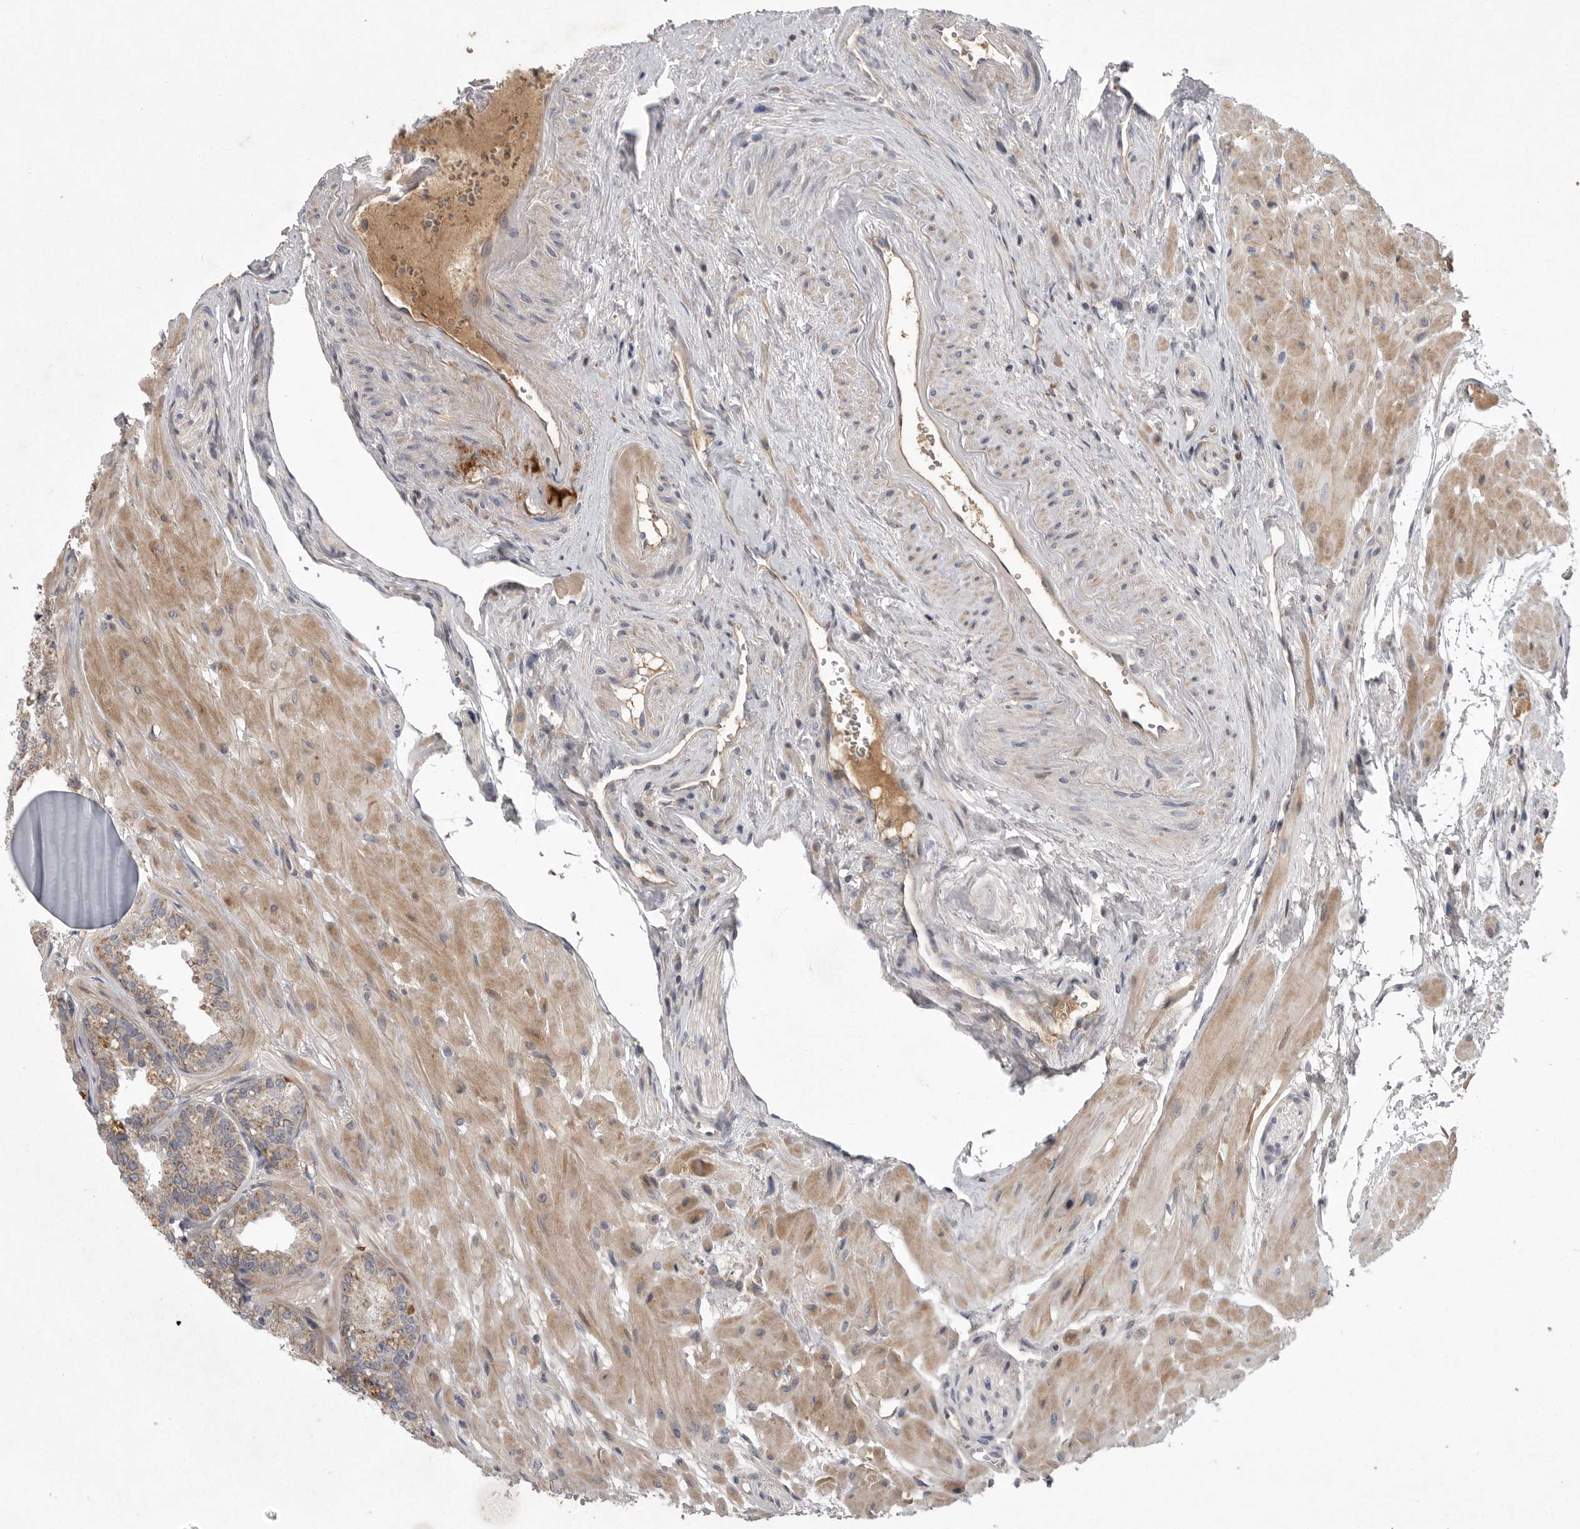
{"staining": {"intensity": "moderate", "quantity": ">75%", "location": "cytoplasmic/membranous"}, "tissue": "seminal vesicle", "cell_type": "Glandular cells", "image_type": "normal", "snomed": [{"axis": "morphology", "description": "Normal tissue, NOS"}, {"axis": "topography", "description": "Prostate"}, {"axis": "topography", "description": "Seminal veicle"}], "caption": "A high-resolution histopathology image shows immunohistochemistry (IHC) staining of benign seminal vesicle, which exhibits moderate cytoplasmic/membranous staining in approximately >75% of glandular cells.", "gene": "CRP", "patient": {"sex": "male", "age": 51}}